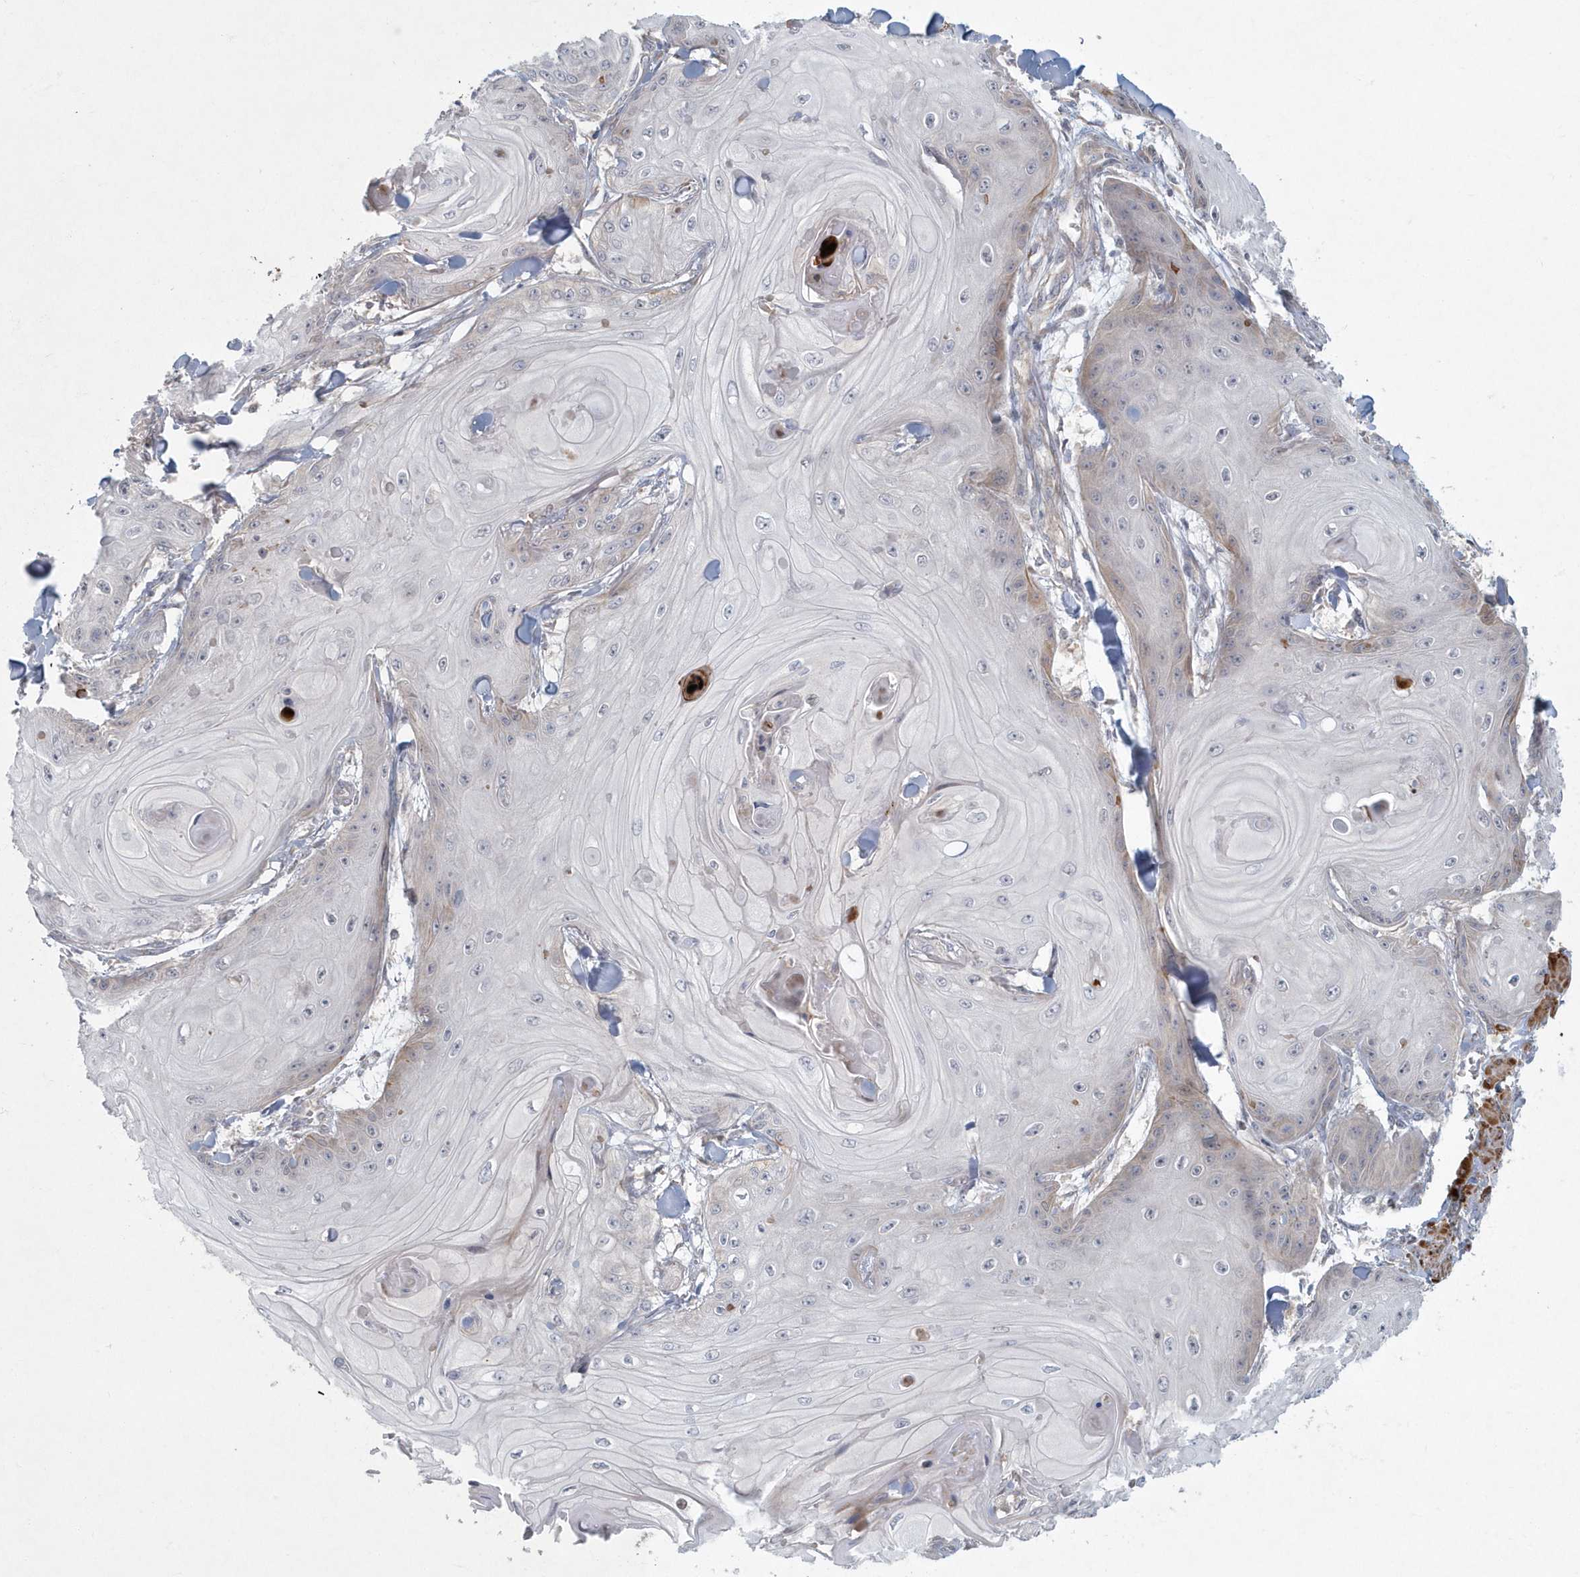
{"staining": {"intensity": "negative", "quantity": "none", "location": "none"}, "tissue": "skin cancer", "cell_type": "Tumor cells", "image_type": "cancer", "snomed": [{"axis": "morphology", "description": "Squamous cell carcinoma, NOS"}, {"axis": "topography", "description": "Skin"}], "caption": "Immunohistochemistry micrograph of neoplastic tissue: human squamous cell carcinoma (skin) stained with DAB reveals no significant protein positivity in tumor cells.", "gene": "ARHGEF38", "patient": {"sex": "male", "age": 74}}